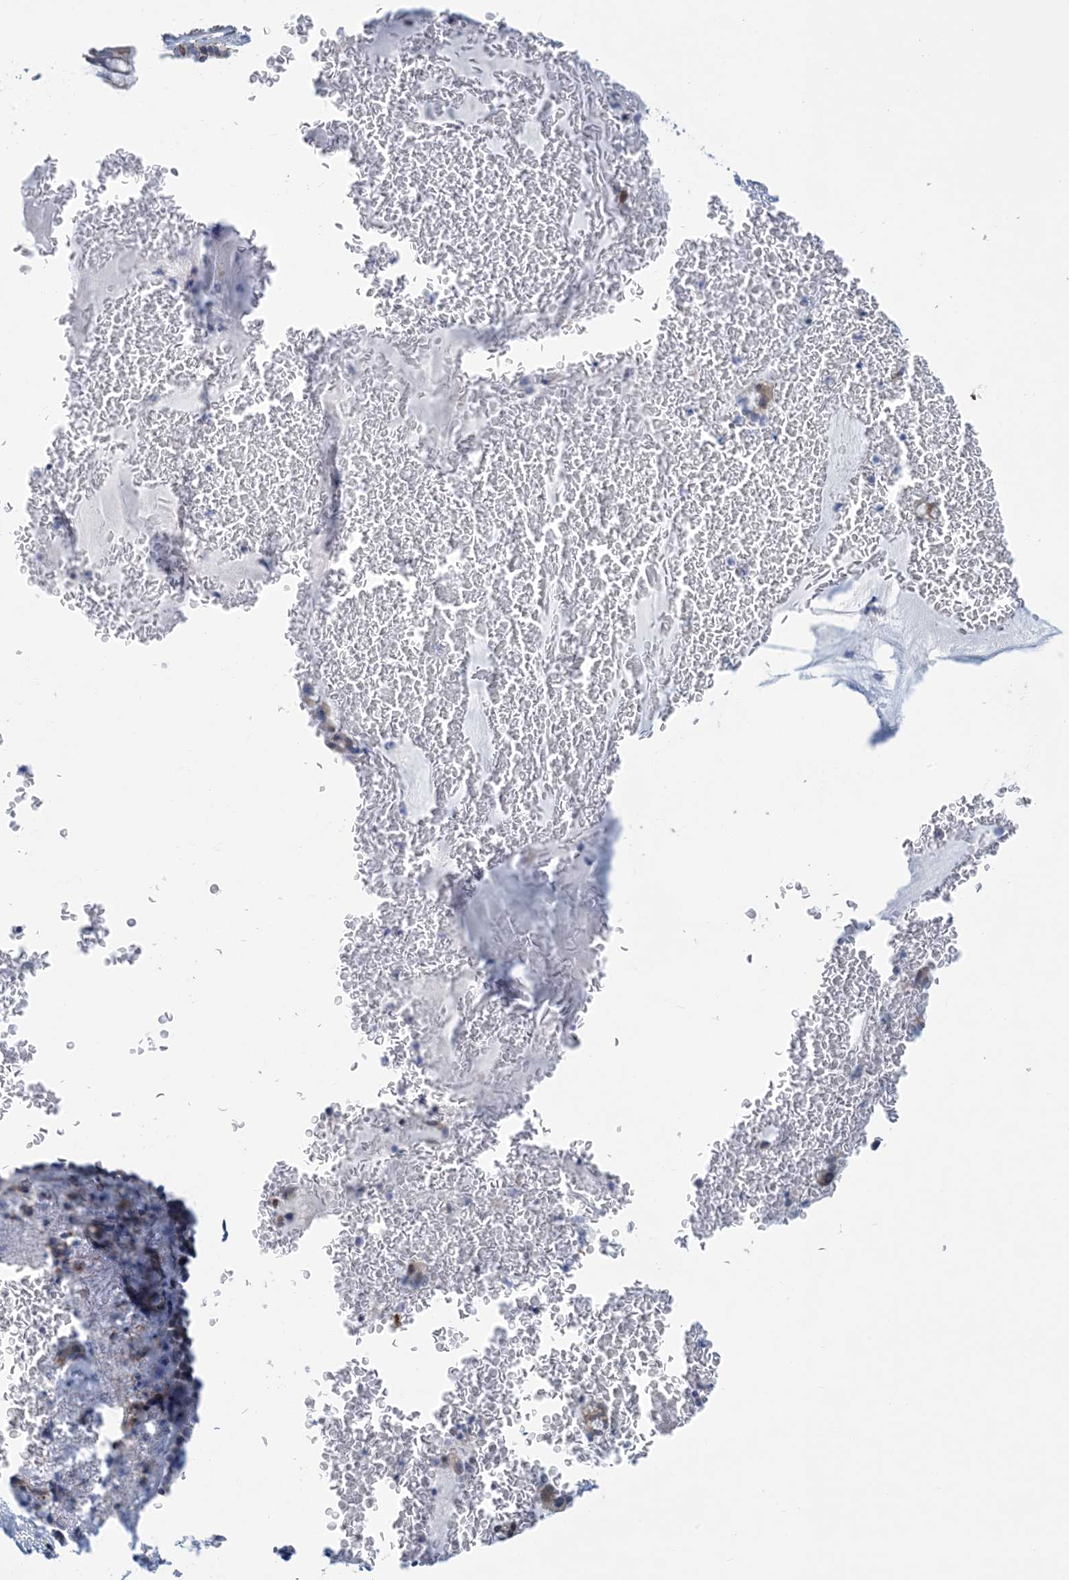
{"staining": {"intensity": "weak", "quantity": "<25%", "location": "cytoplasmic/membranous"}, "tissue": "bronchus", "cell_type": "Respiratory epithelial cells", "image_type": "normal", "snomed": [{"axis": "morphology", "description": "Normal tissue, NOS"}, {"axis": "topography", "description": "Cartilage tissue"}, {"axis": "topography", "description": "Bronchus"}], "caption": "A high-resolution image shows IHC staining of benign bronchus, which exhibits no significant staining in respiratory epithelial cells. (Brightfield microscopy of DAB (3,3'-diaminobenzidine) IHC at high magnification).", "gene": "CCDC14", "patient": {"sex": "female", "age": 36}}